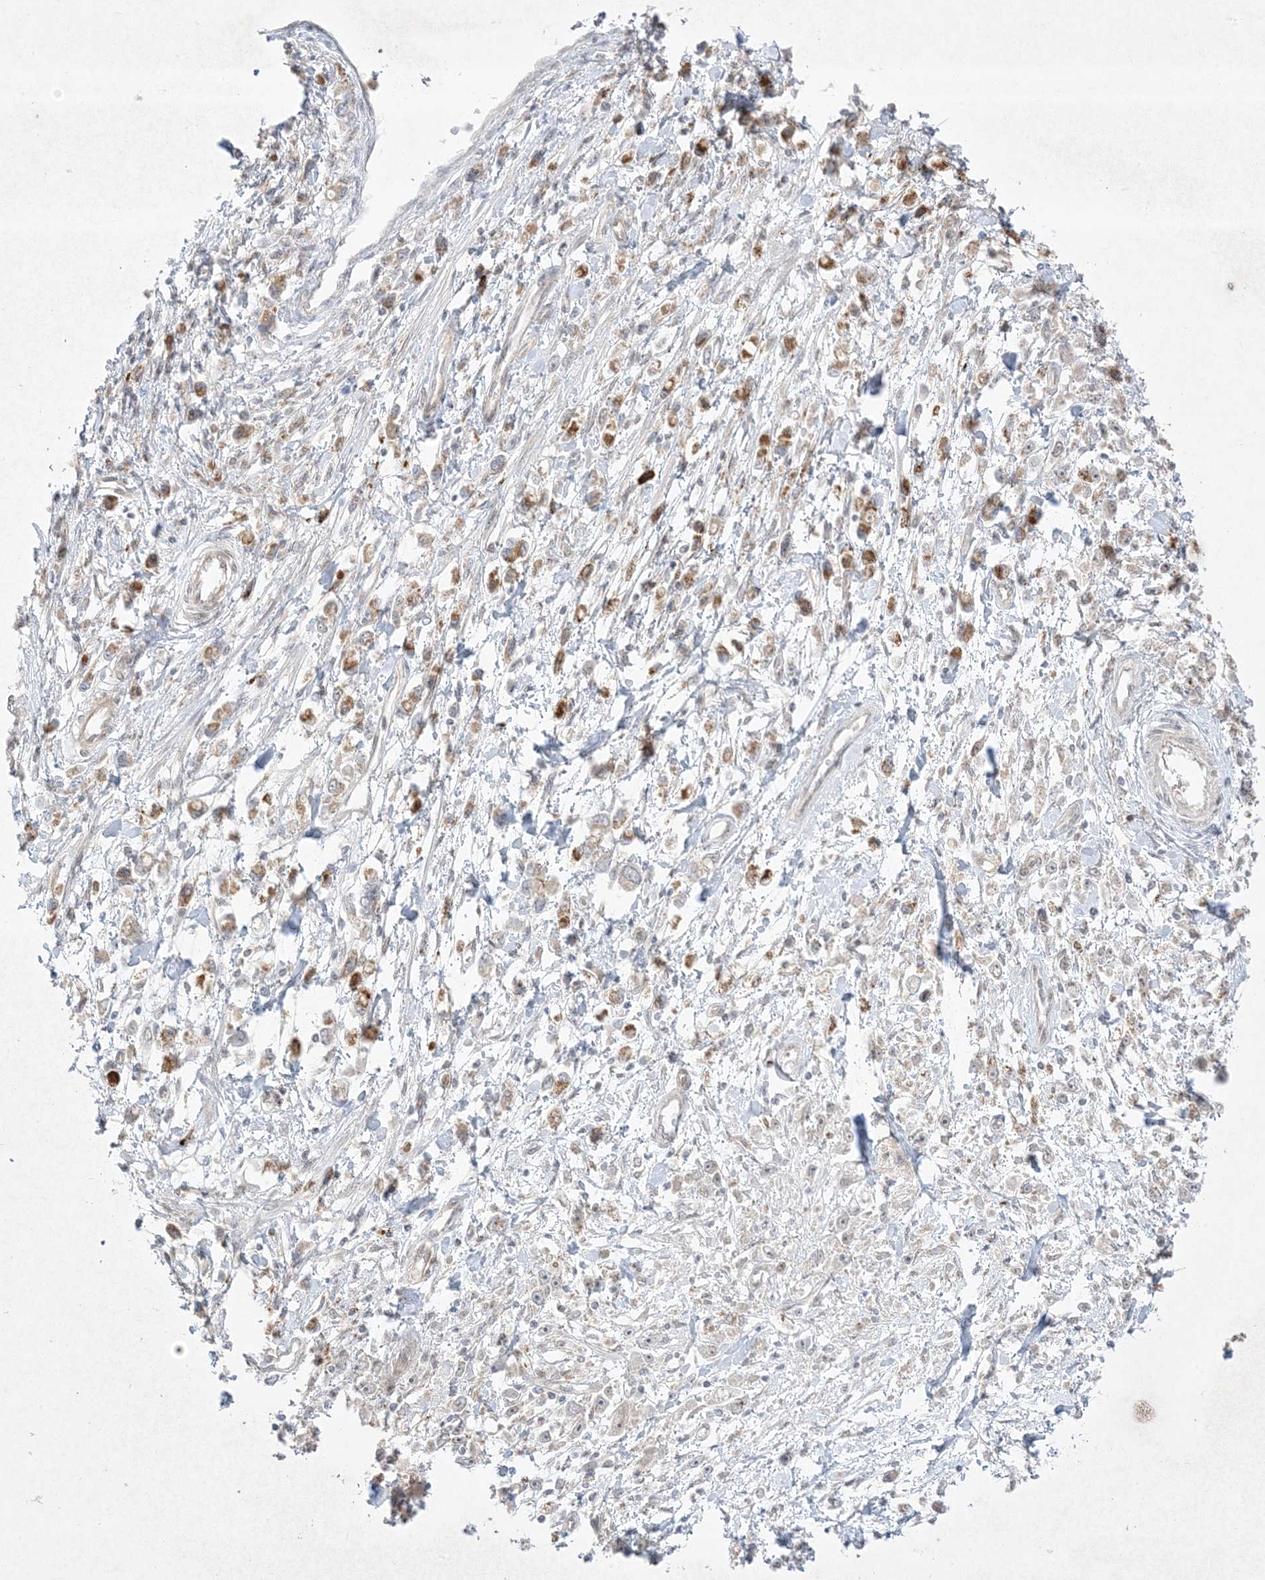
{"staining": {"intensity": "moderate", "quantity": "25%-75%", "location": "cytoplasmic/membranous"}, "tissue": "stomach cancer", "cell_type": "Tumor cells", "image_type": "cancer", "snomed": [{"axis": "morphology", "description": "Adenocarcinoma, NOS"}, {"axis": "topography", "description": "Stomach"}], "caption": "Immunohistochemistry (IHC) staining of stomach cancer (adenocarcinoma), which demonstrates medium levels of moderate cytoplasmic/membranous staining in about 25%-75% of tumor cells indicating moderate cytoplasmic/membranous protein positivity. The staining was performed using DAB (brown) for protein detection and nuclei were counterstained in hematoxylin (blue).", "gene": "PTK6", "patient": {"sex": "female", "age": 59}}